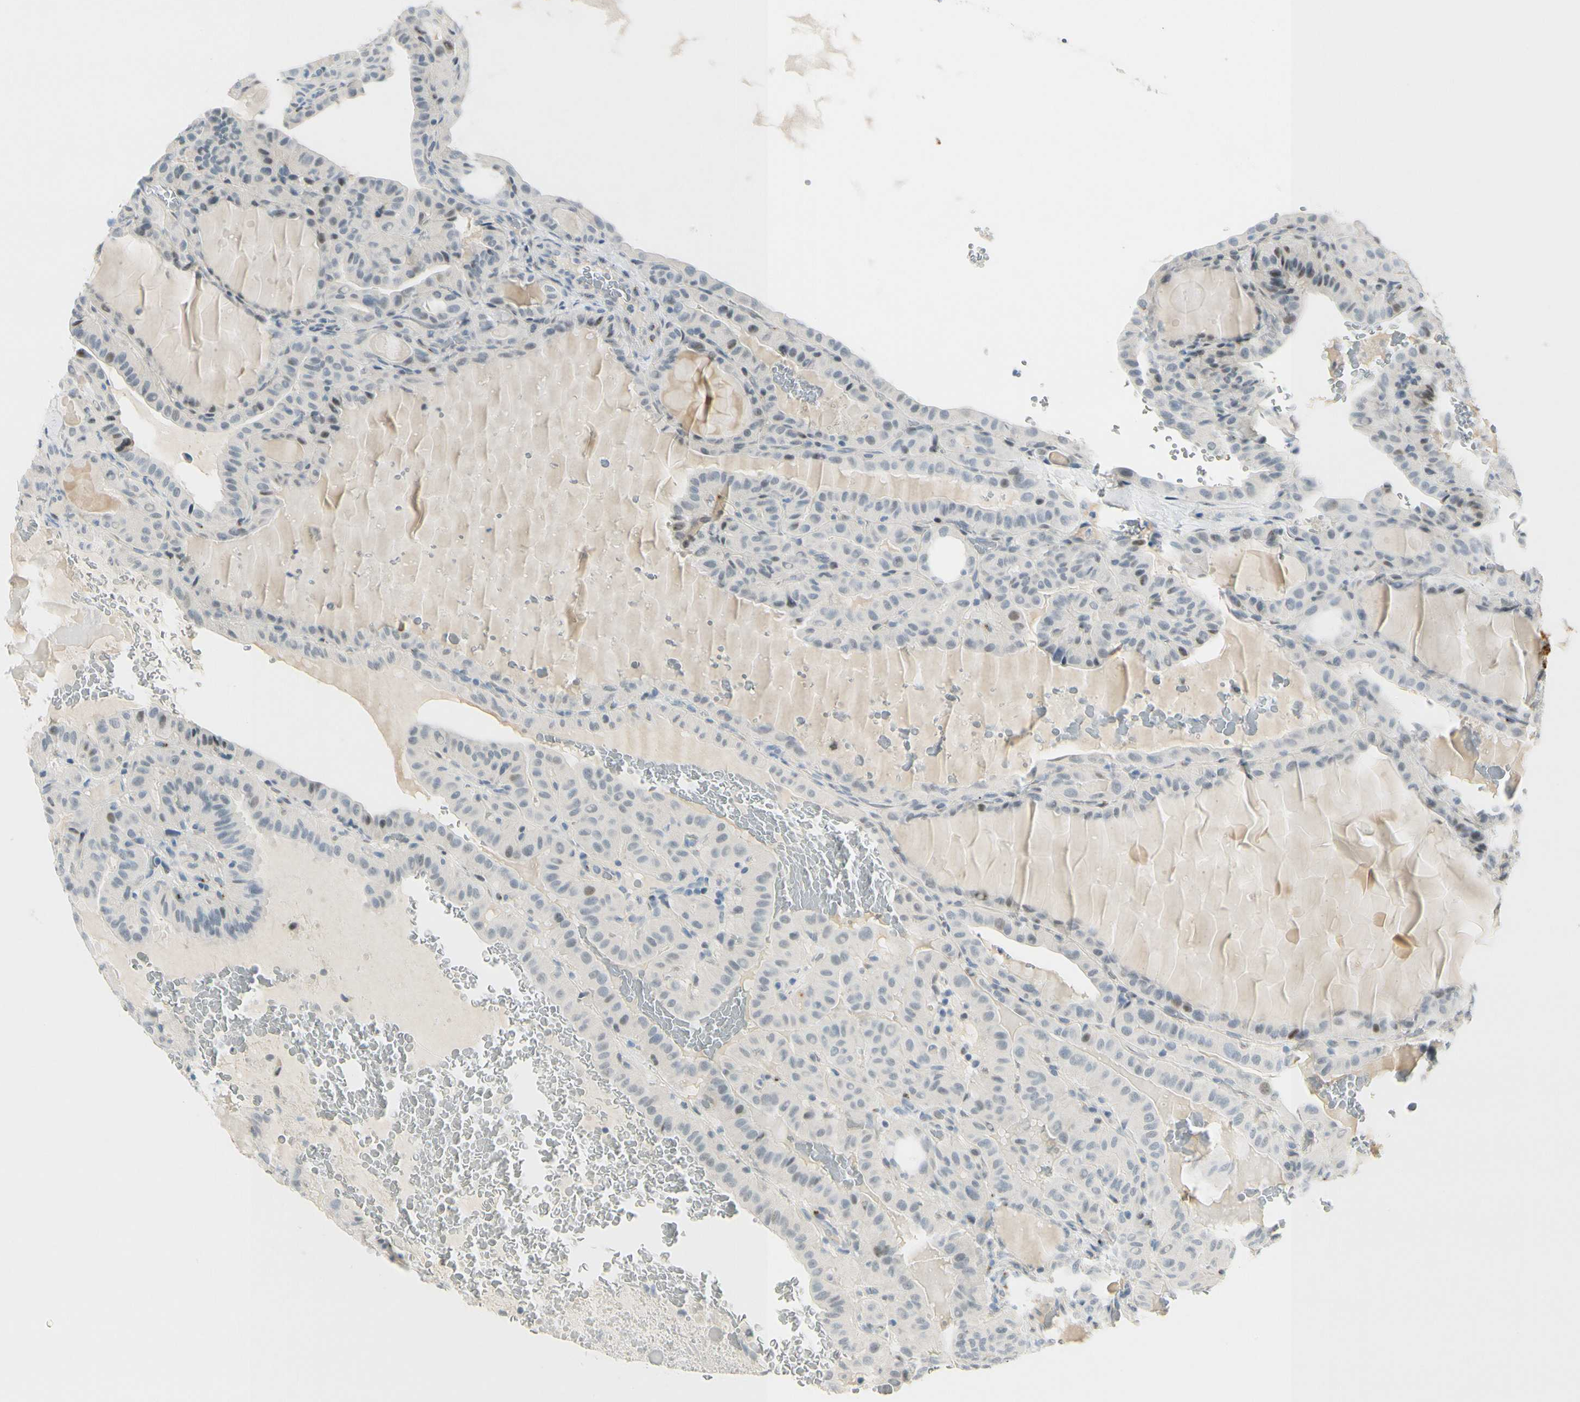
{"staining": {"intensity": "negative", "quantity": "none", "location": "none"}, "tissue": "thyroid cancer", "cell_type": "Tumor cells", "image_type": "cancer", "snomed": [{"axis": "morphology", "description": "Papillary adenocarcinoma, NOS"}, {"axis": "topography", "description": "Thyroid gland"}], "caption": "This image is of papillary adenocarcinoma (thyroid) stained with IHC to label a protein in brown with the nuclei are counter-stained blue. There is no positivity in tumor cells.", "gene": "B4GALNT1", "patient": {"sex": "male", "age": 77}}